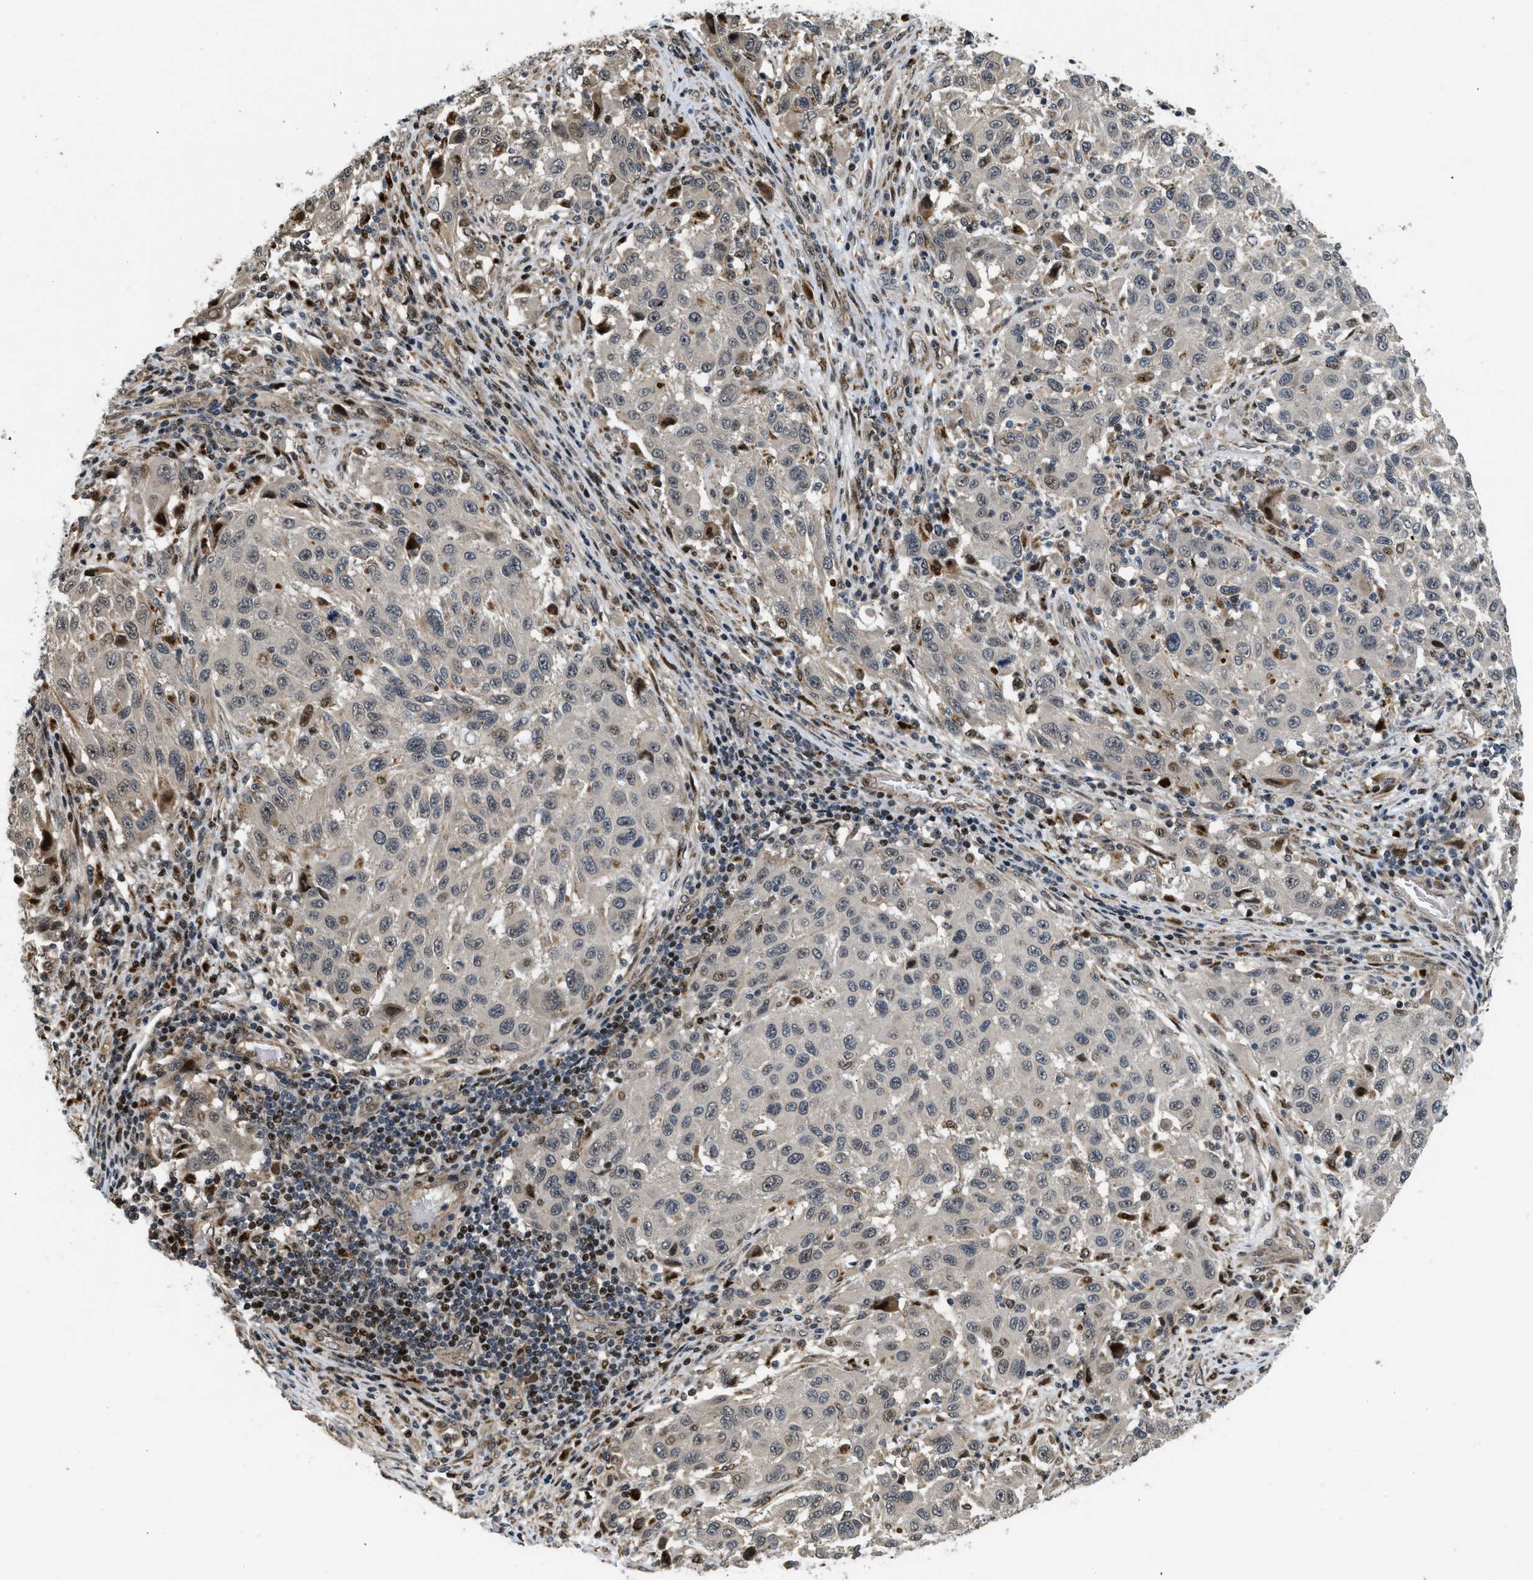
{"staining": {"intensity": "moderate", "quantity": "<25%", "location": "nuclear"}, "tissue": "melanoma", "cell_type": "Tumor cells", "image_type": "cancer", "snomed": [{"axis": "morphology", "description": "Malignant melanoma, Metastatic site"}, {"axis": "topography", "description": "Lymph node"}], "caption": "Melanoma stained for a protein reveals moderate nuclear positivity in tumor cells.", "gene": "LTA4H", "patient": {"sex": "male", "age": 61}}